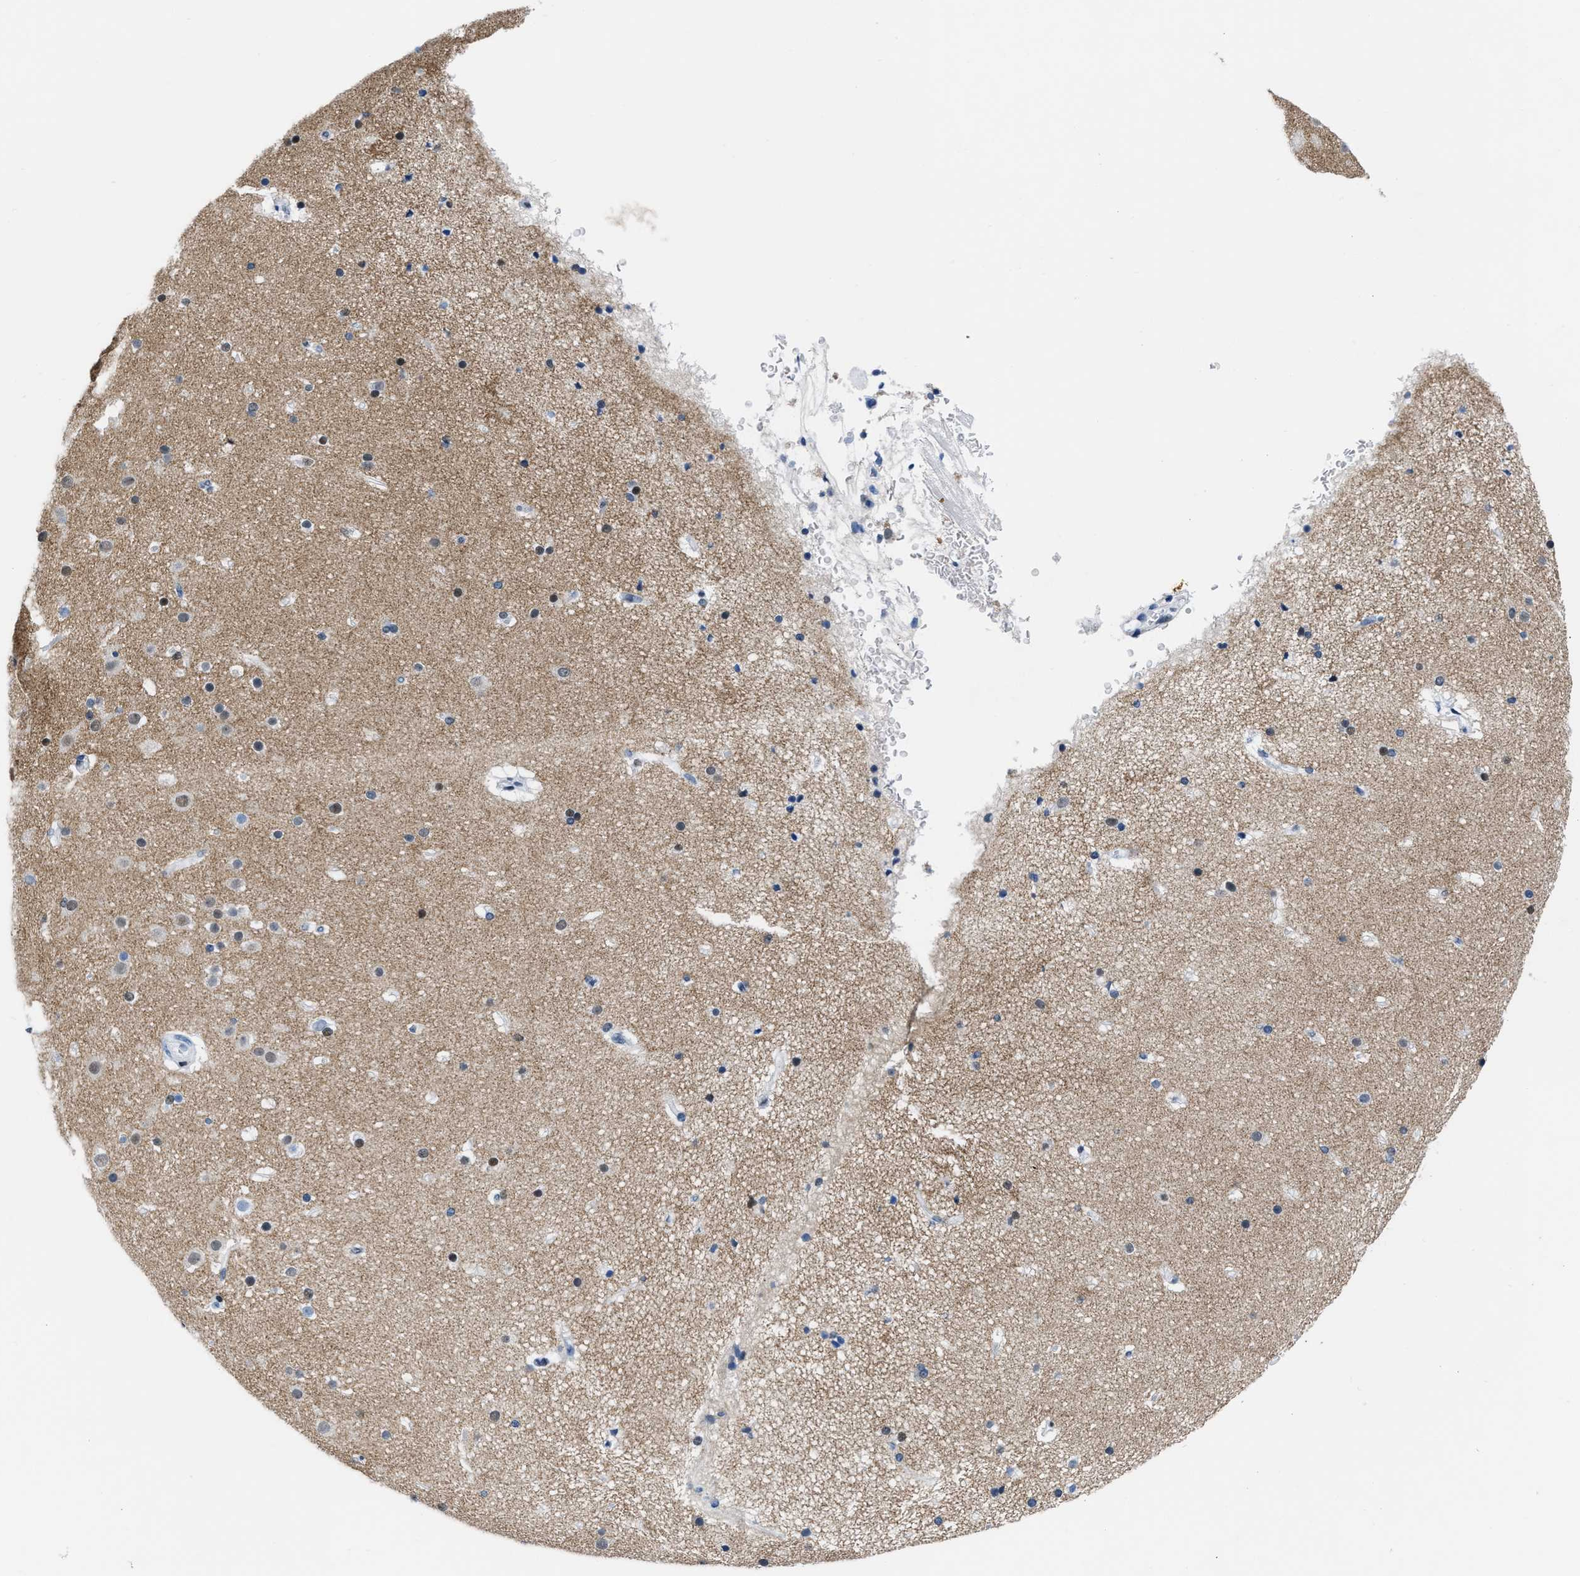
{"staining": {"intensity": "negative", "quantity": "none", "location": "none"}, "tissue": "cerebral cortex", "cell_type": "Endothelial cells", "image_type": "normal", "snomed": [{"axis": "morphology", "description": "Normal tissue, NOS"}, {"axis": "topography", "description": "Cerebral cortex"}], "caption": "A high-resolution image shows immunohistochemistry staining of benign cerebral cortex, which shows no significant expression in endothelial cells.", "gene": "CTBP1", "patient": {"sex": "male", "age": 57}}